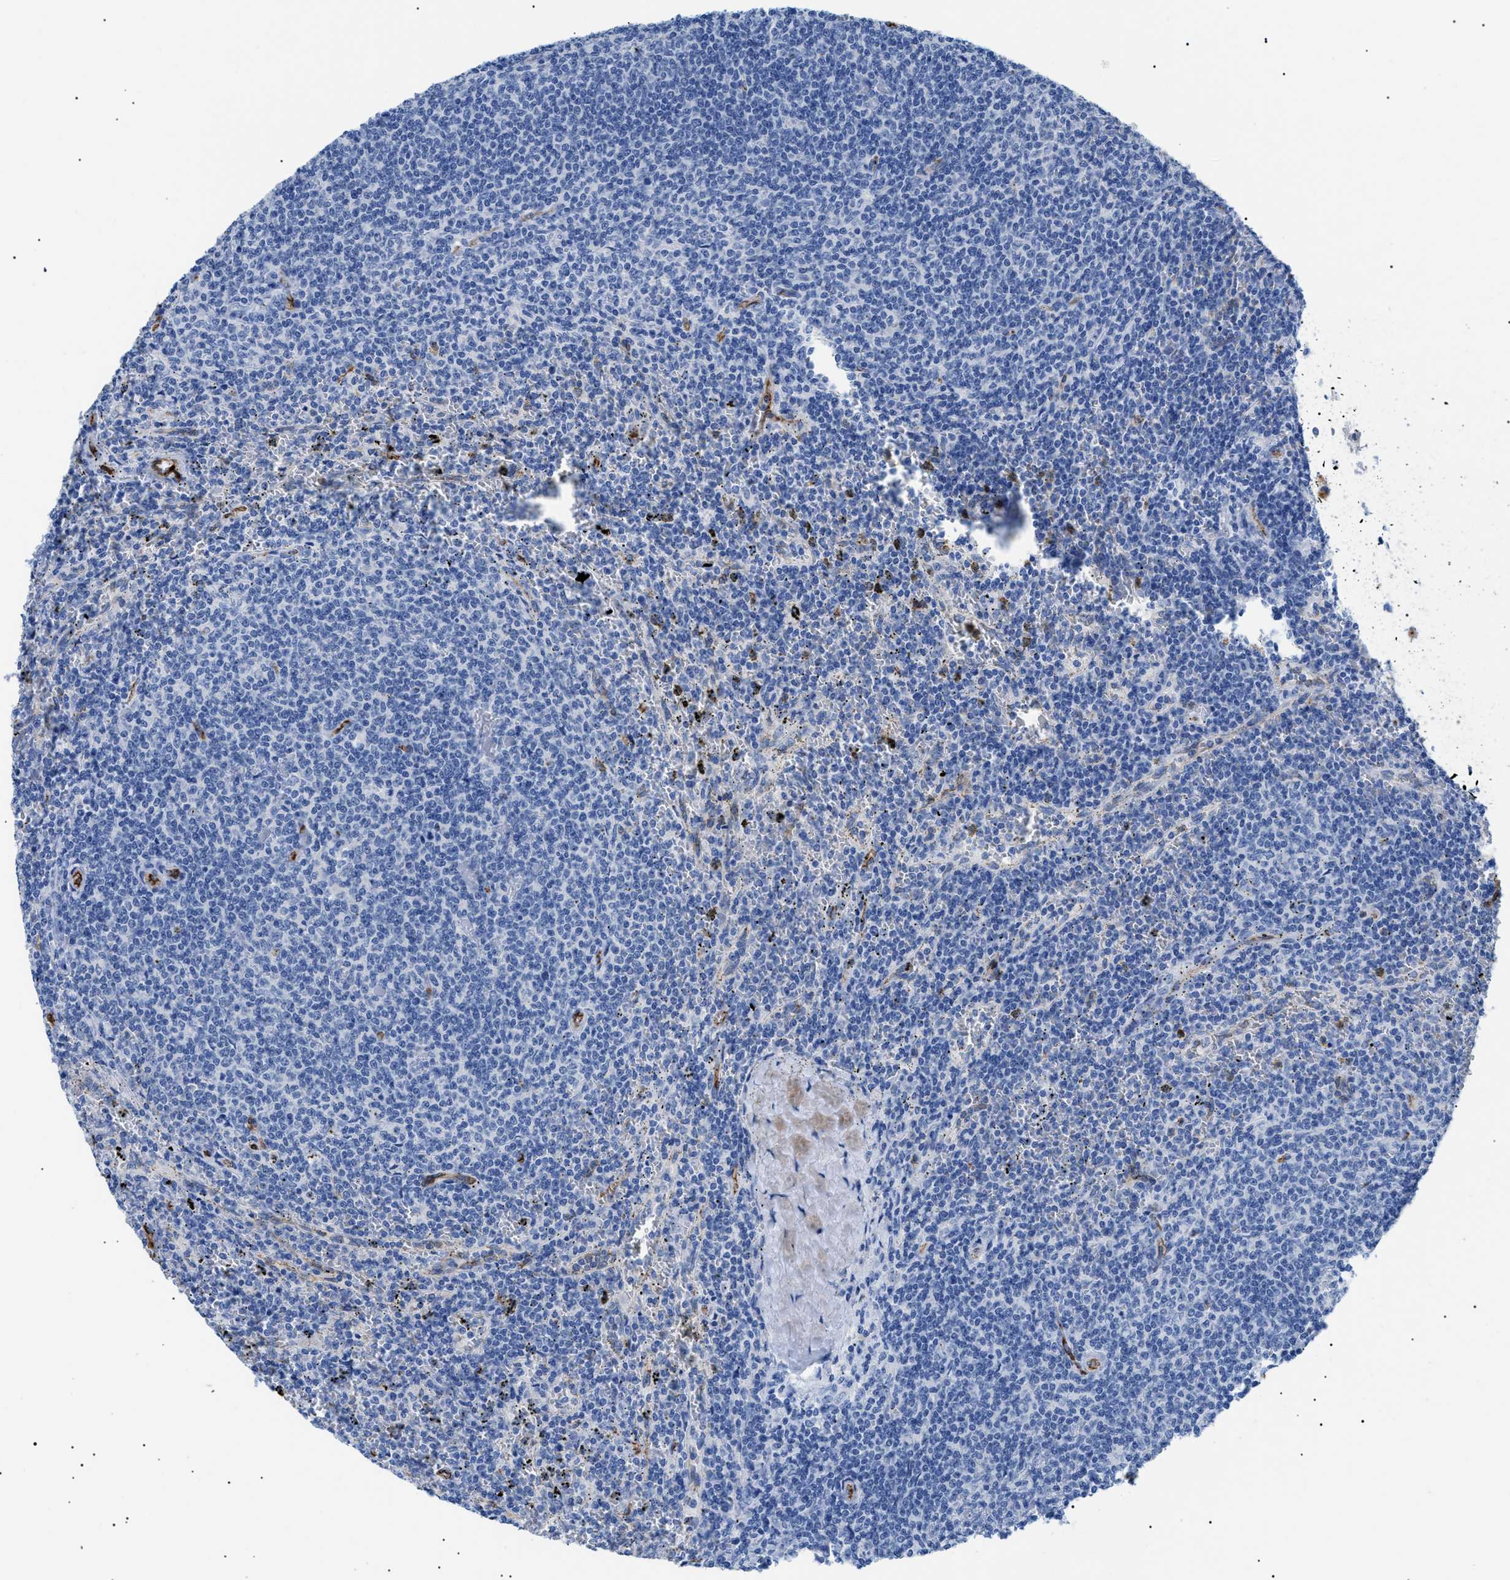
{"staining": {"intensity": "negative", "quantity": "none", "location": "none"}, "tissue": "lymphoma", "cell_type": "Tumor cells", "image_type": "cancer", "snomed": [{"axis": "morphology", "description": "Malignant lymphoma, non-Hodgkin's type, Low grade"}, {"axis": "topography", "description": "Spleen"}], "caption": "Malignant lymphoma, non-Hodgkin's type (low-grade) stained for a protein using immunohistochemistry (IHC) shows no expression tumor cells.", "gene": "PODXL", "patient": {"sex": "female", "age": 50}}